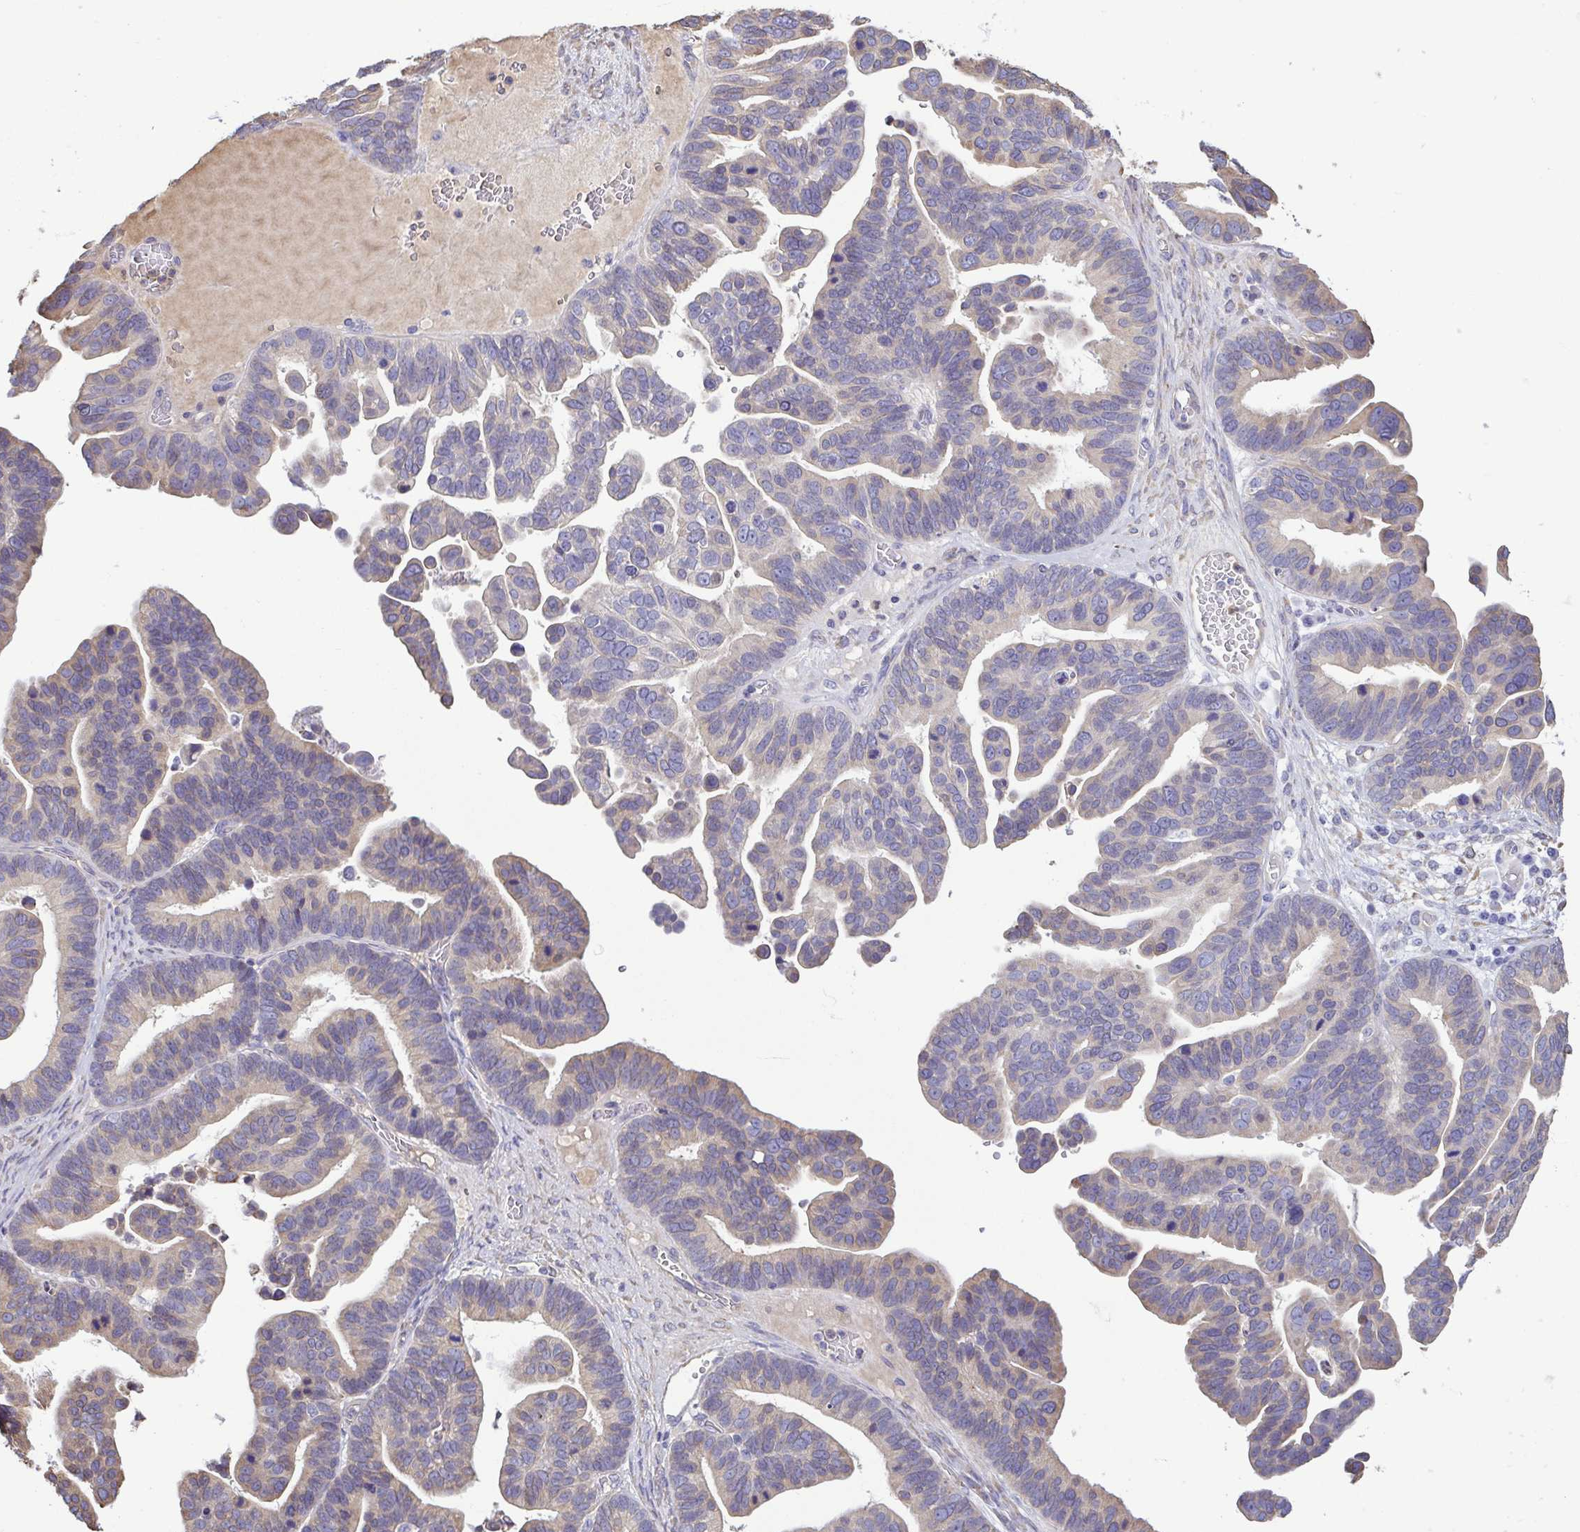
{"staining": {"intensity": "weak", "quantity": "<25%", "location": "cytoplasmic/membranous"}, "tissue": "ovarian cancer", "cell_type": "Tumor cells", "image_type": "cancer", "snomed": [{"axis": "morphology", "description": "Cystadenocarcinoma, serous, NOS"}, {"axis": "topography", "description": "Ovary"}], "caption": "Human ovarian cancer stained for a protein using IHC displays no expression in tumor cells.", "gene": "MYL10", "patient": {"sex": "female", "age": 56}}